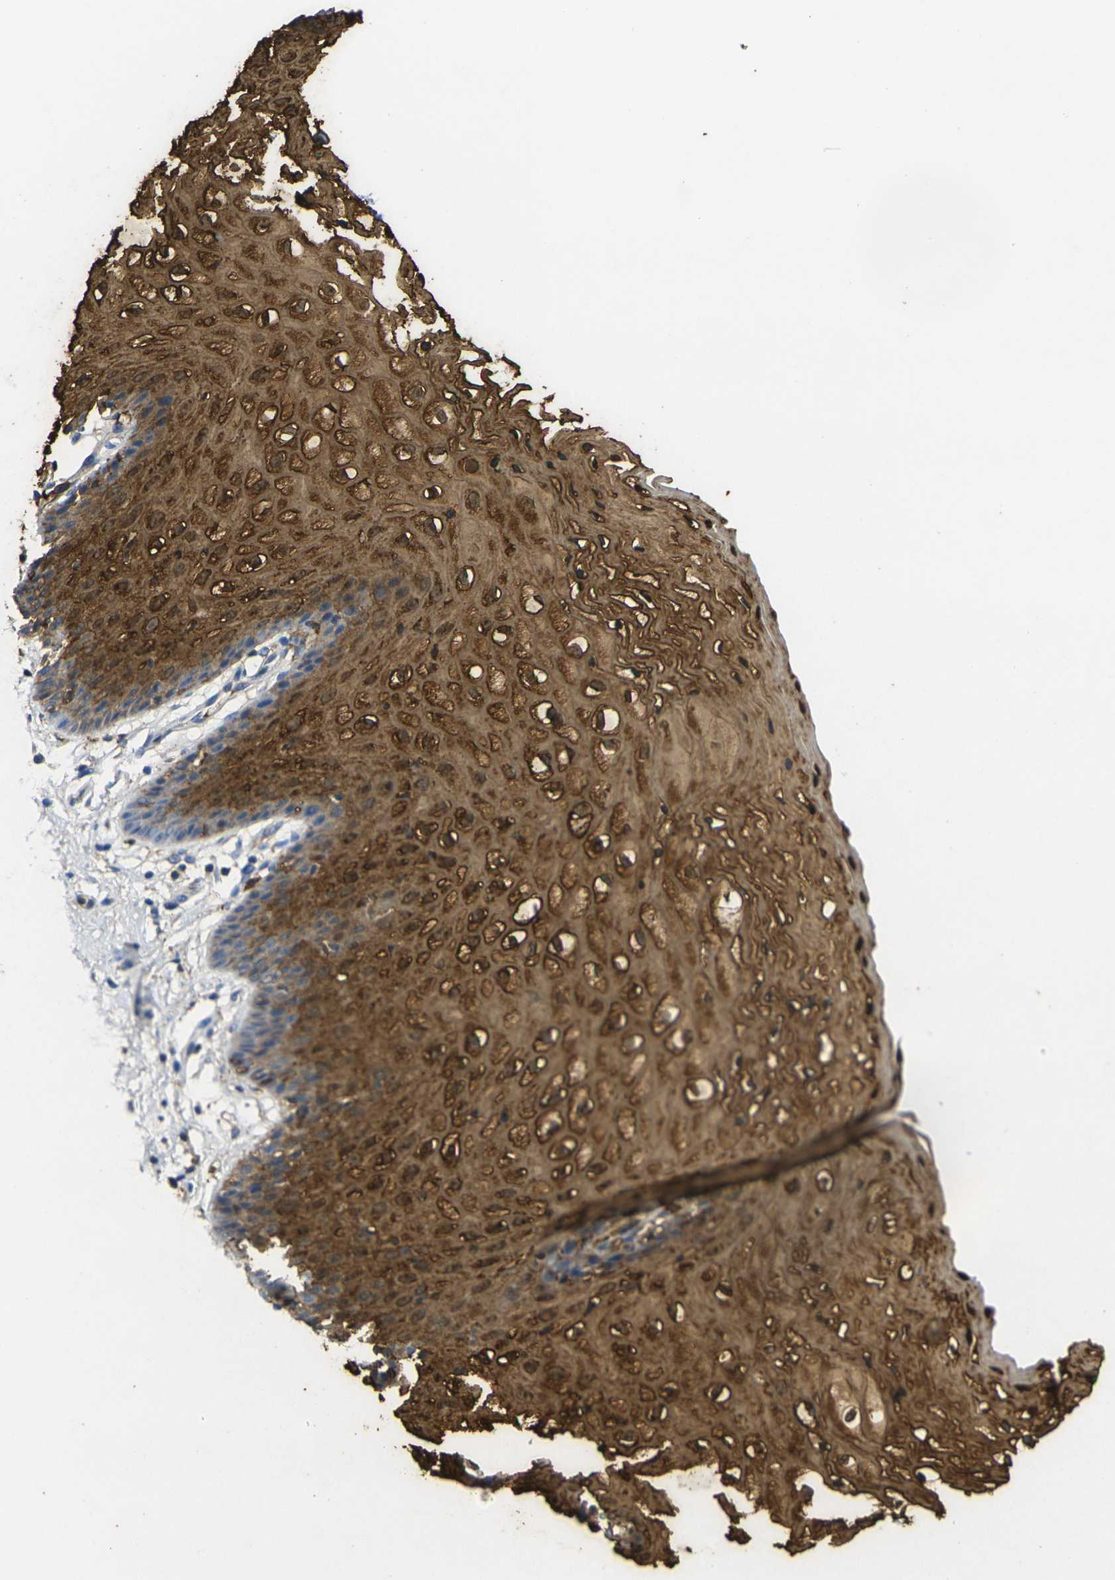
{"staining": {"intensity": "strong", "quantity": ">75%", "location": "cytoplasmic/membranous"}, "tissue": "vagina", "cell_type": "Squamous epithelial cells", "image_type": "normal", "snomed": [{"axis": "morphology", "description": "Normal tissue, NOS"}, {"axis": "topography", "description": "Vagina"}], "caption": "Immunohistochemistry histopathology image of benign vagina: vagina stained using immunohistochemistry (IHC) reveals high levels of strong protein expression localized specifically in the cytoplasmic/membranous of squamous epithelial cells, appearing as a cytoplasmic/membranous brown color.", "gene": "S100A9", "patient": {"sex": "female", "age": 34}}